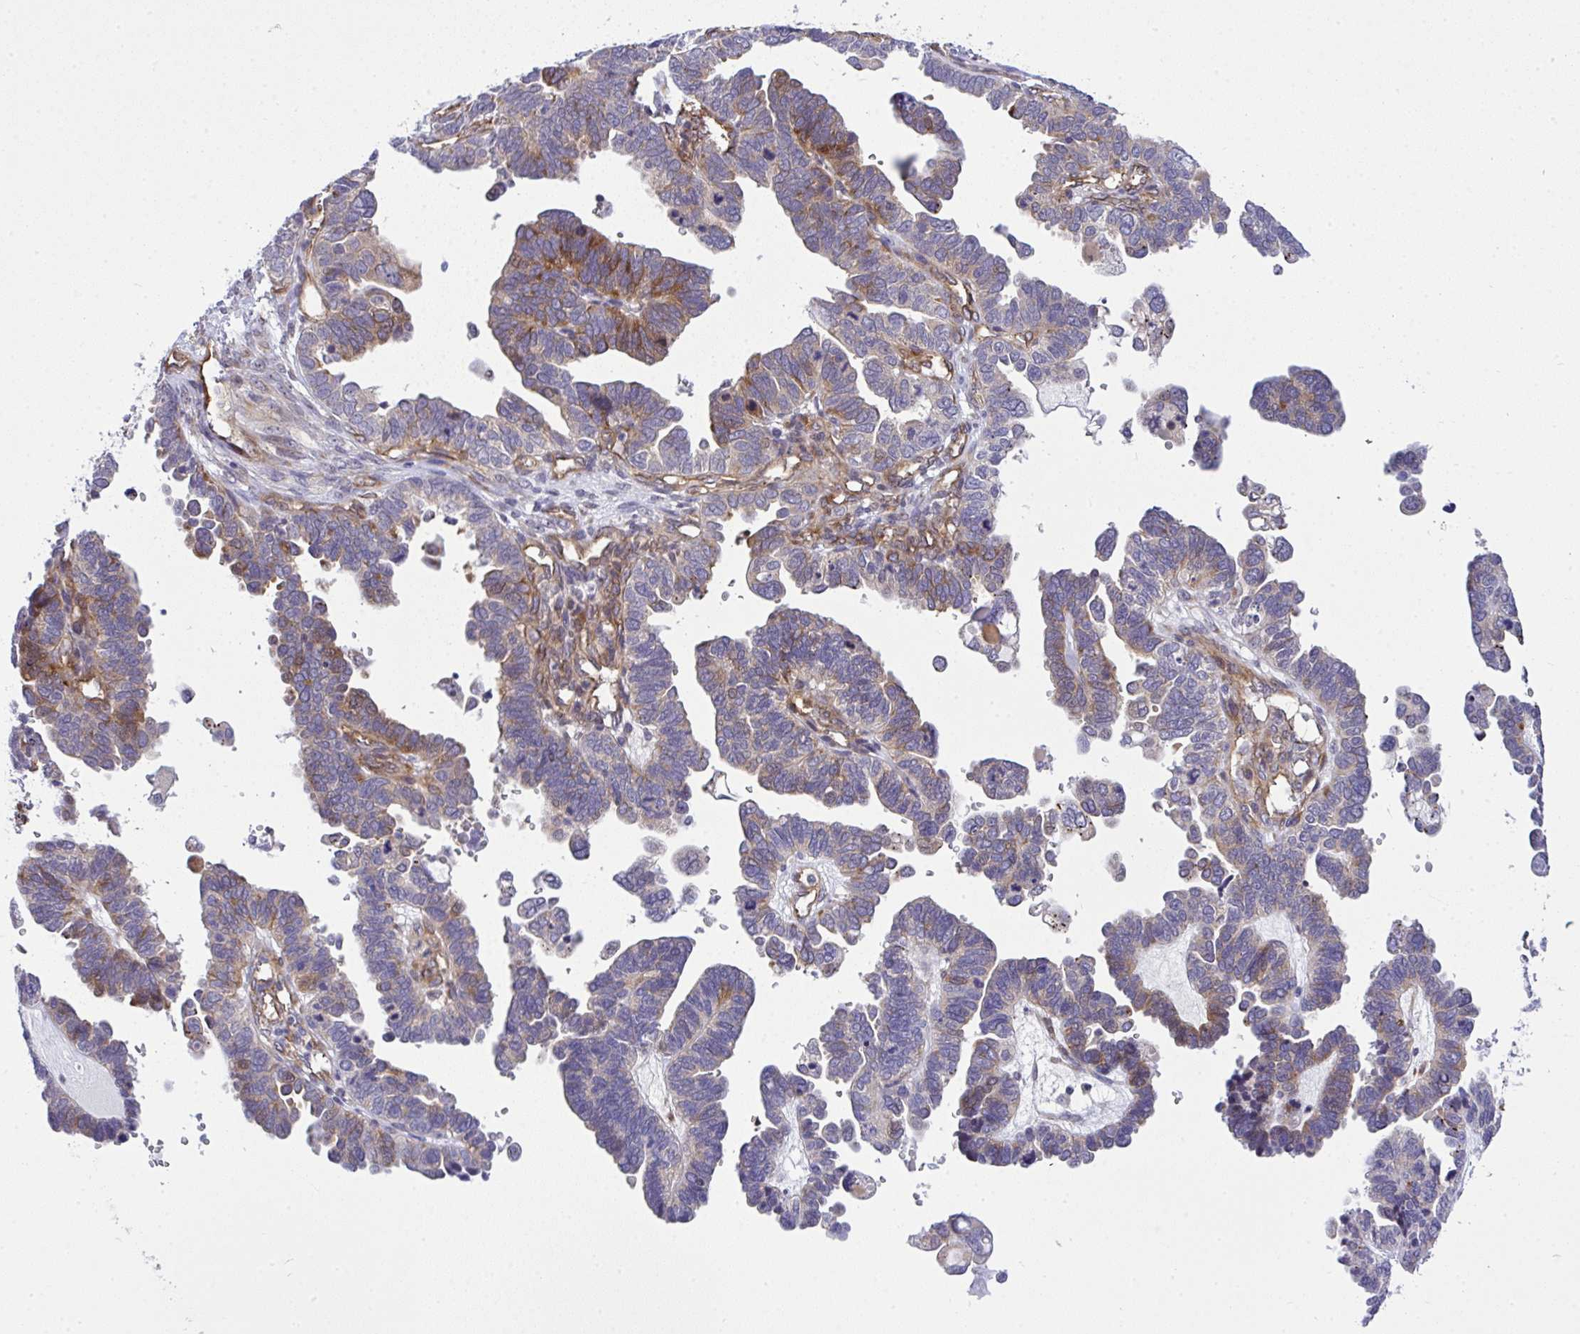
{"staining": {"intensity": "moderate", "quantity": "<25%", "location": "cytoplasmic/membranous"}, "tissue": "ovarian cancer", "cell_type": "Tumor cells", "image_type": "cancer", "snomed": [{"axis": "morphology", "description": "Cystadenocarcinoma, serous, NOS"}, {"axis": "topography", "description": "Ovary"}], "caption": "Moderate cytoplasmic/membranous positivity is appreciated in about <25% of tumor cells in serous cystadenocarcinoma (ovarian).", "gene": "RSKR", "patient": {"sex": "female", "age": 51}}